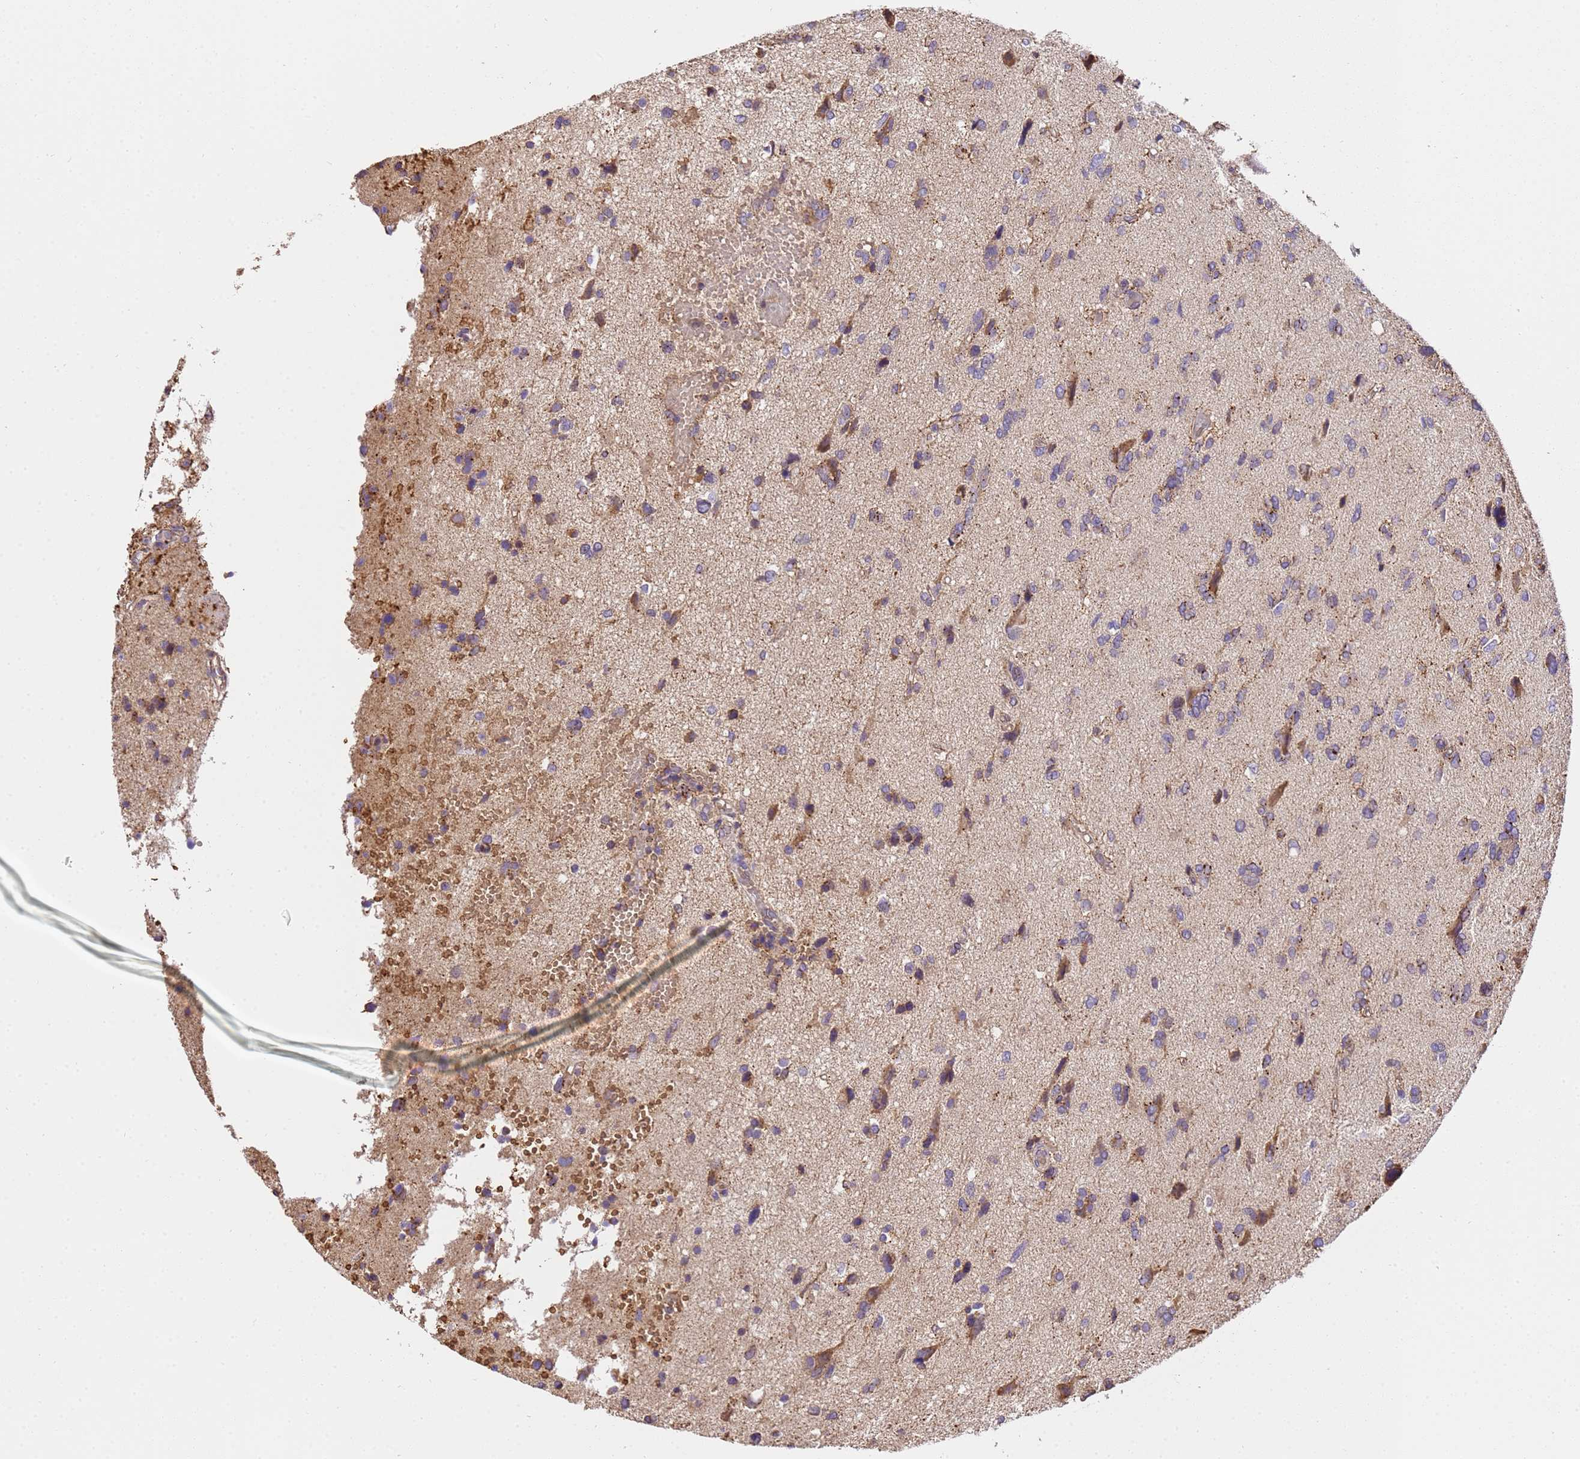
{"staining": {"intensity": "moderate", "quantity": "<25%", "location": "cytoplasmic/membranous"}, "tissue": "glioma", "cell_type": "Tumor cells", "image_type": "cancer", "snomed": [{"axis": "morphology", "description": "Glioma, malignant, High grade"}, {"axis": "topography", "description": "Brain"}], "caption": "Malignant high-grade glioma was stained to show a protein in brown. There is low levels of moderate cytoplasmic/membranous positivity in about <25% of tumor cells. (DAB (3,3'-diaminobenzidine) IHC, brown staining for protein, blue staining for nuclei).", "gene": "LRRIQ1", "patient": {"sex": "female", "age": 59}}